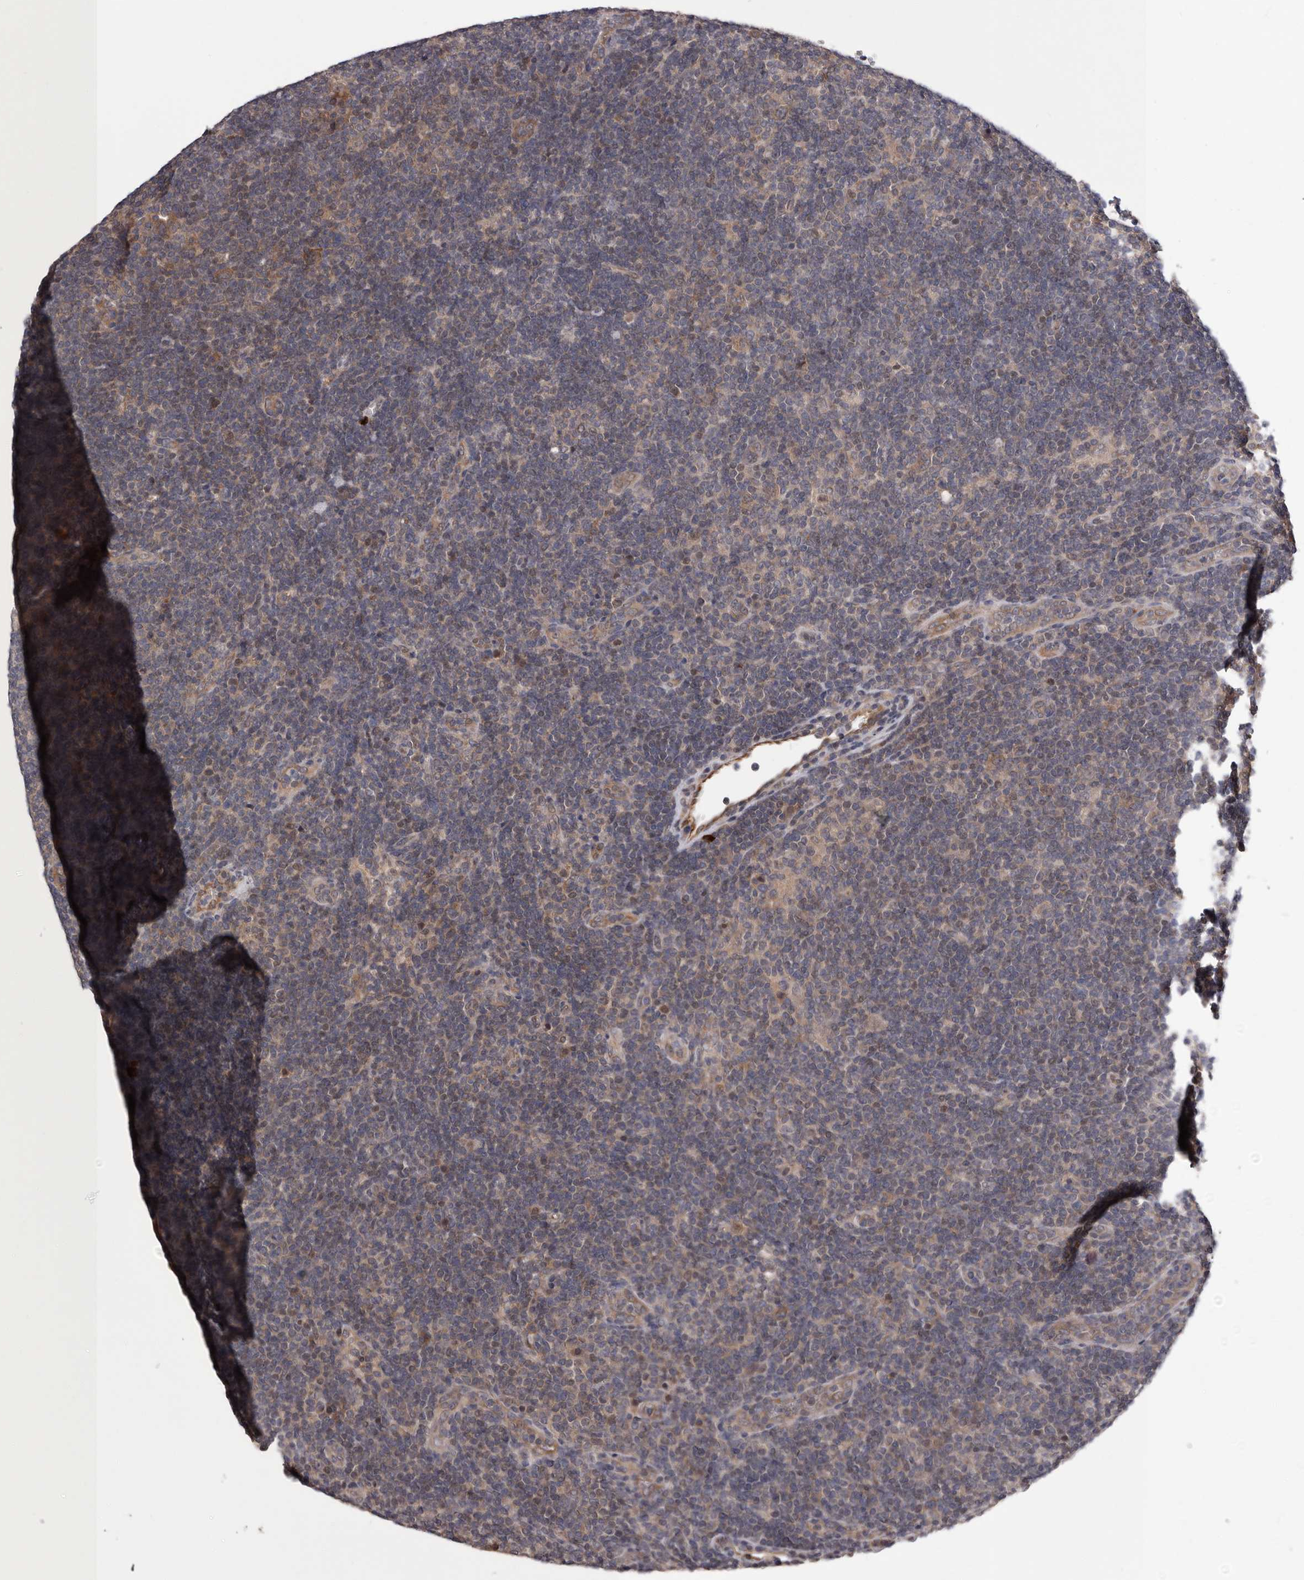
{"staining": {"intensity": "moderate", "quantity": ">75%", "location": "cytoplasmic/membranous"}, "tissue": "lymphoma", "cell_type": "Tumor cells", "image_type": "cancer", "snomed": [{"axis": "morphology", "description": "Hodgkin's disease, NOS"}, {"axis": "topography", "description": "Lymph node"}], "caption": "A high-resolution image shows IHC staining of lymphoma, which displays moderate cytoplasmic/membranous expression in approximately >75% of tumor cells.", "gene": "MED8", "patient": {"sex": "female", "age": 57}}